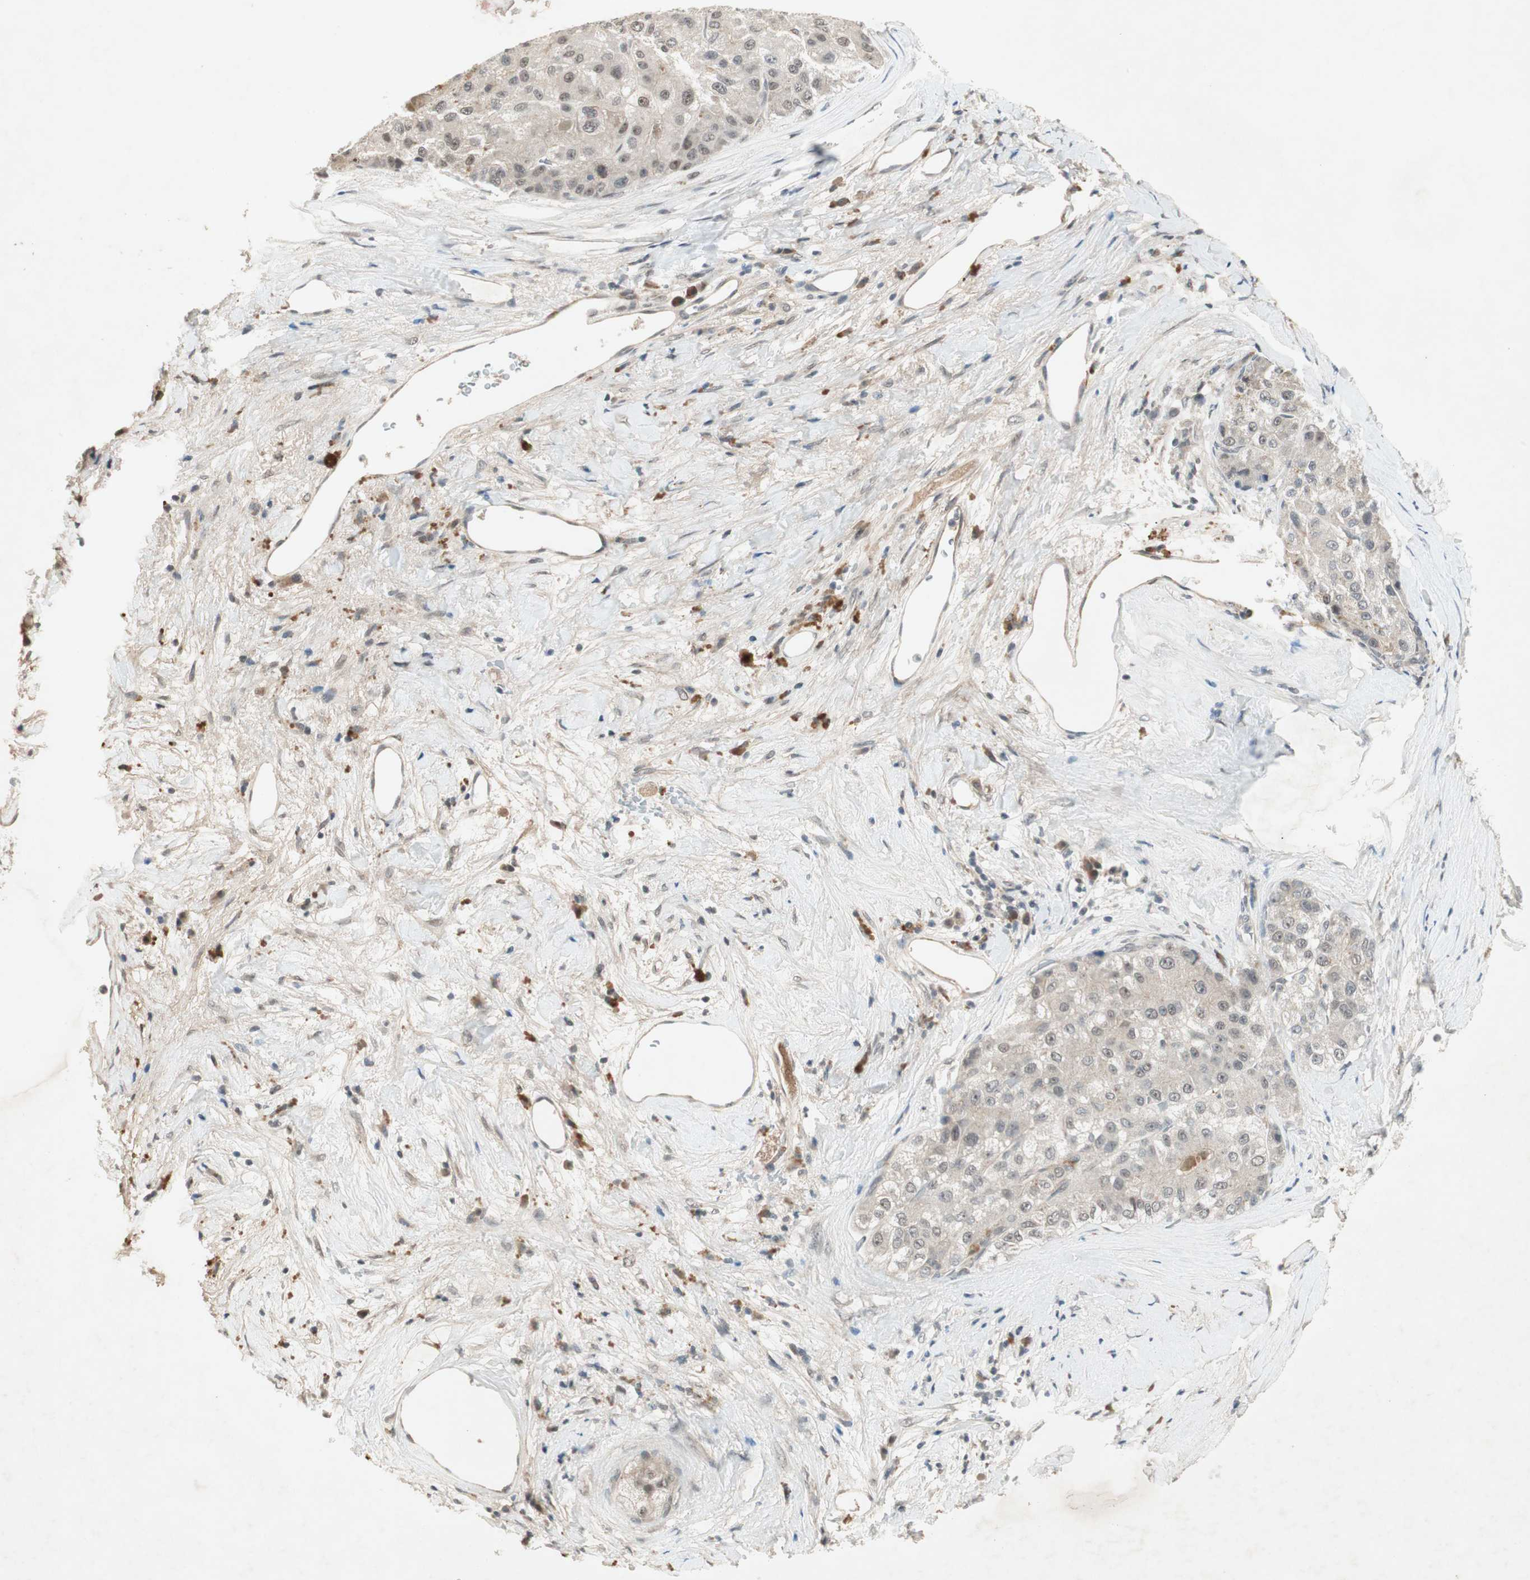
{"staining": {"intensity": "weak", "quantity": "<25%", "location": "nuclear"}, "tissue": "liver cancer", "cell_type": "Tumor cells", "image_type": "cancer", "snomed": [{"axis": "morphology", "description": "Carcinoma, Hepatocellular, NOS"}, {"axis": "topography", "description": "Liver"}], "caption": "Liver cancer stained for a protein using immunohistochemistry (IHC) displays no expression tumor cells.", "gene": "RNGTT", "patient": {"sex": "male", "age": 80}}